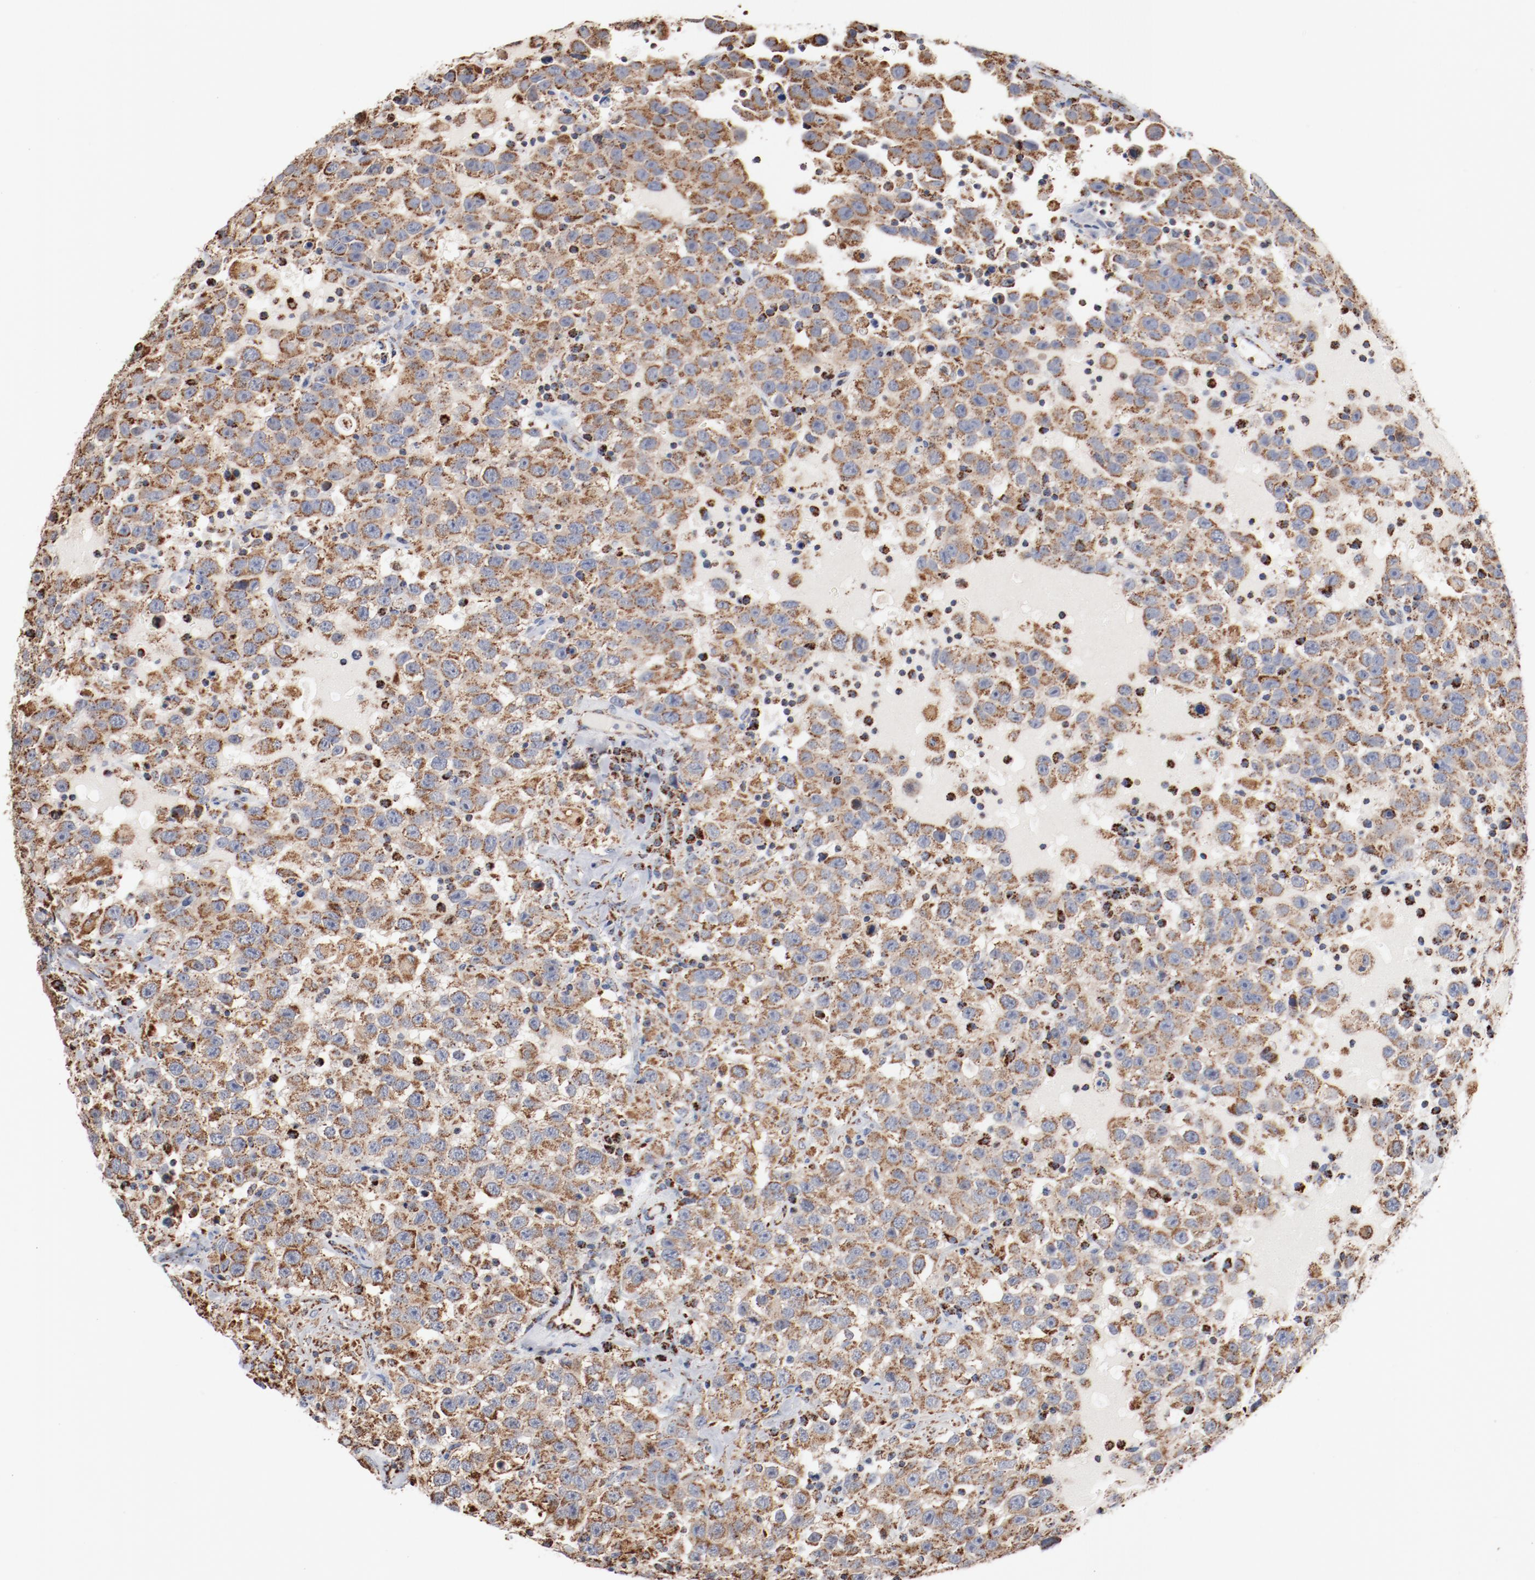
{"staining": {"intensity": "moderate", "quantity": ">75%", "location": "cytoplasmic/membranous"}, "tissue": "testis cancer", "cell_type": "Tumor cells", "image_type": "cancer", "snomed": [{"axis": "morphology", "description": "Seminoma, NOS"}, {"axis": "topography", "description": "Testis"}], "caption": "Tumor cells exhibit moderate cytoplasmic/membranous positivity in approximately >75% of cells in testis cancer (seminoma).", "gene": "NDUFS4", "patient": {"sex": "male", "age": 41}}